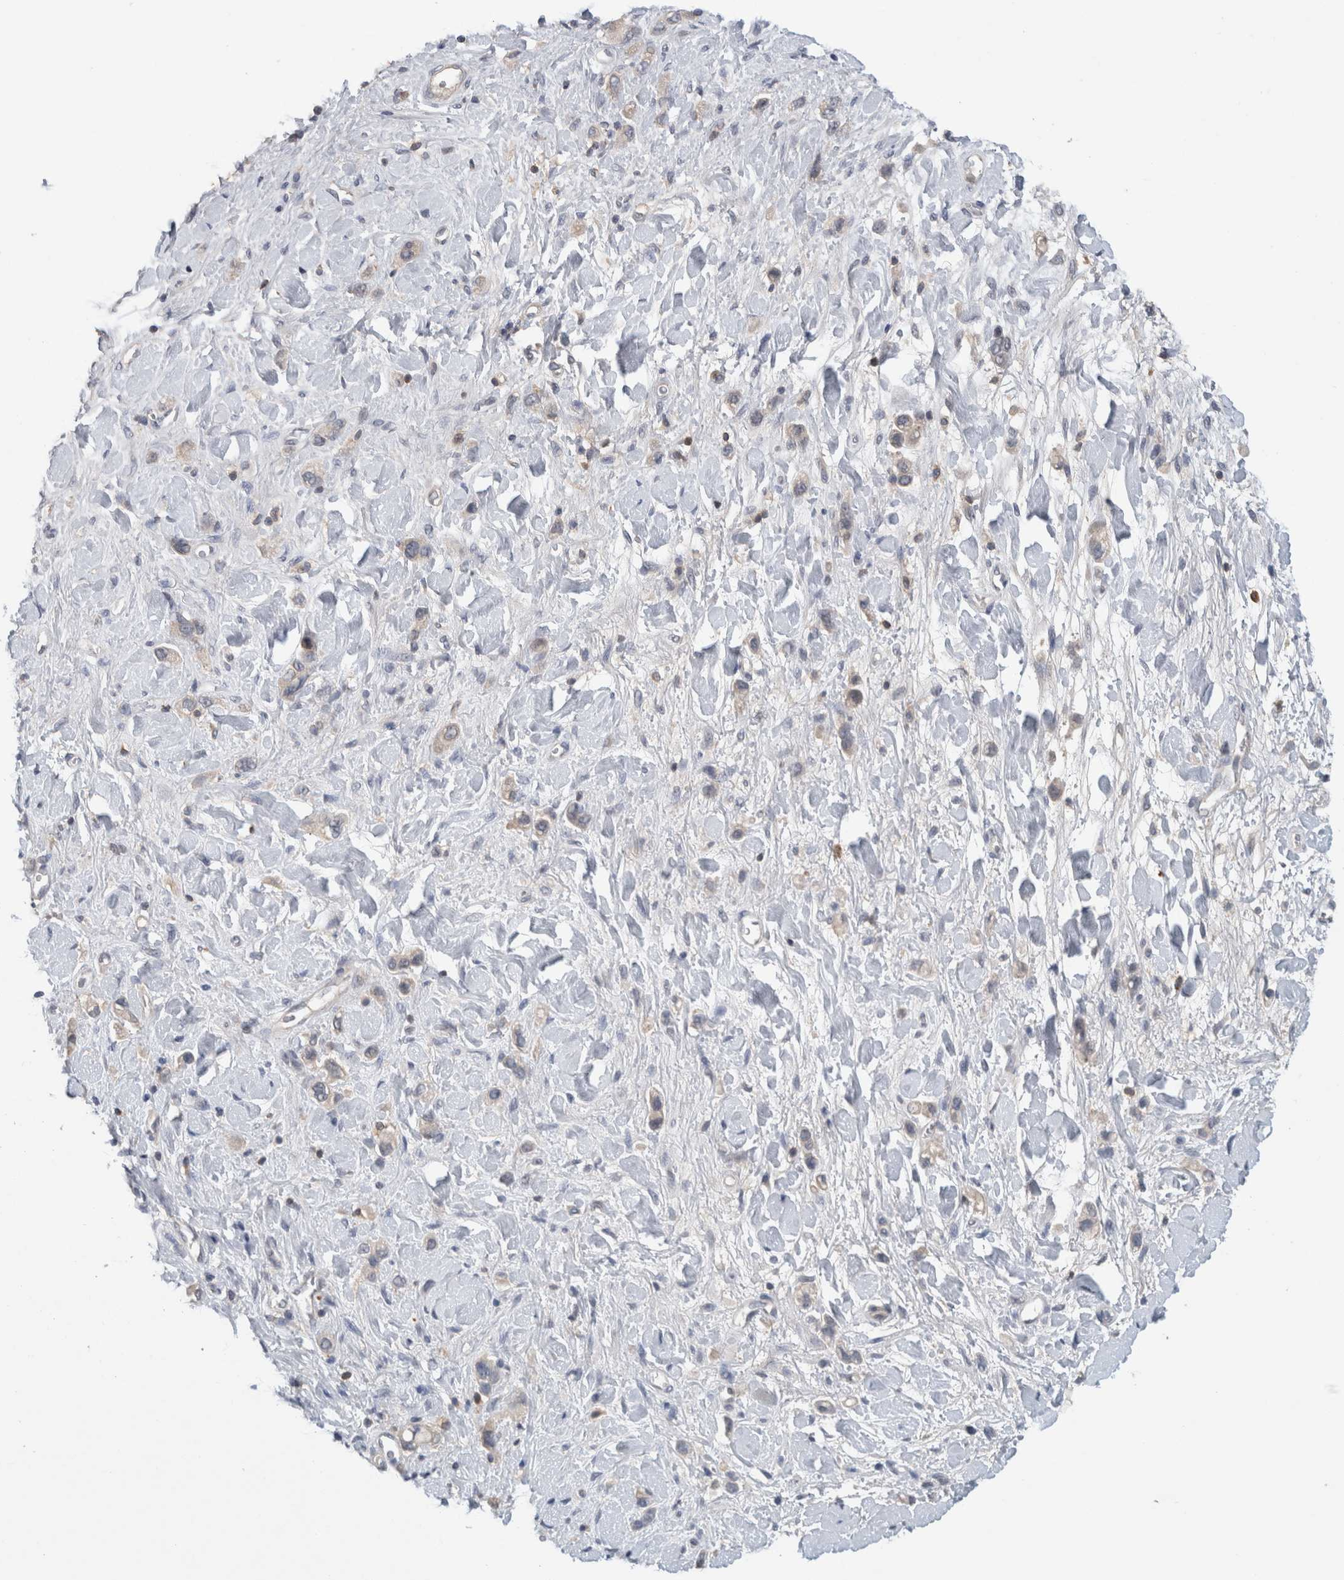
{"staining": {"intensity": "negative", "quantity": "none", "location": "none"}, "tissue": "stomach cancer", "cell_type": "Tumor cells", "image_type": "cancer", "snomed": [{"axis": "morphology", "description": "Adenocarcinoma, NOS"}, {"axis": "topography", "description": "Stomach"}], "caption": "An immunohistochemistry (IHC) histopathology image of stomach adenocarcinoma is shown. There is no staining in tumor cells of stomach adenocarcinoma.", "gene": "GFRA2", "patient": {"sex": "female", "age": 65}}